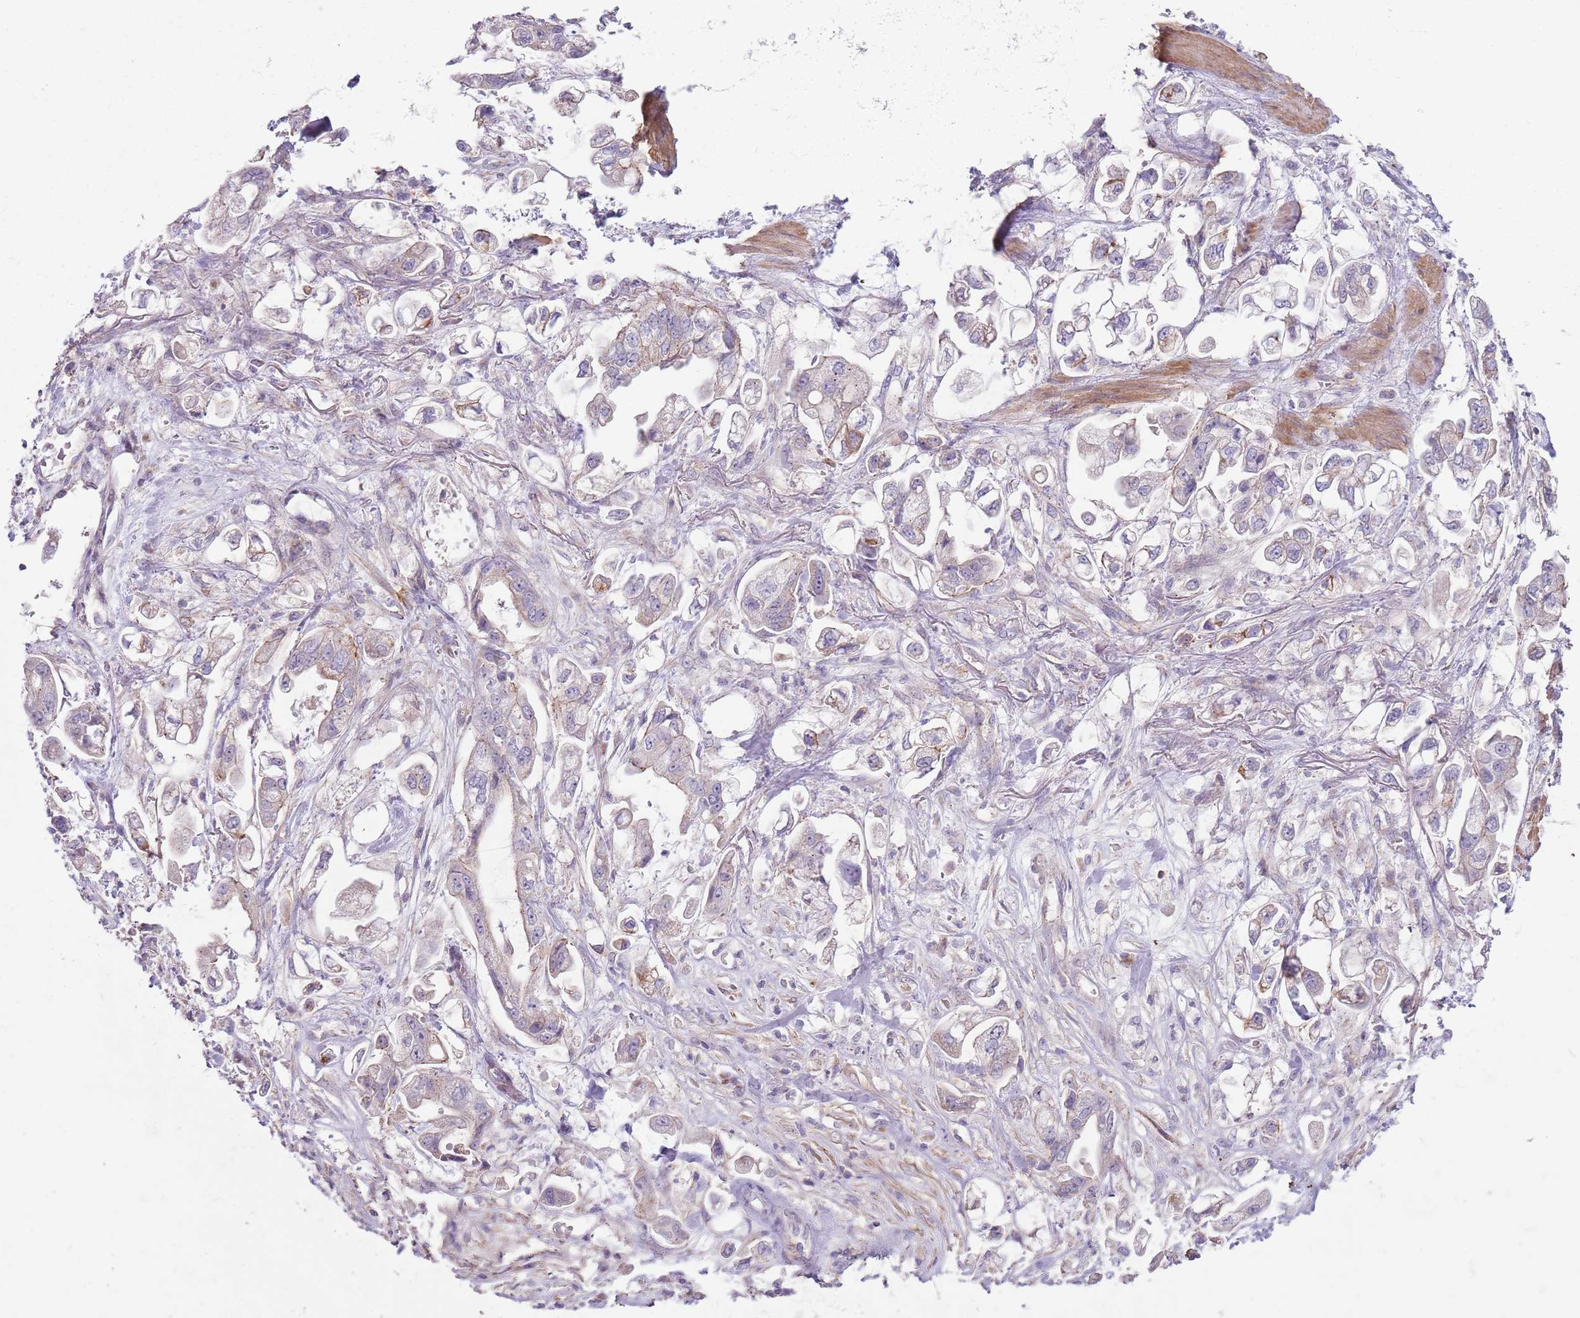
{"staining": {"intensity": "negative", "quantity": "none", "location": "none"}, "tissue": "stomach cancer", "cell_type": "Tumor cells", "image_type": "cancer", "snomed": [{"axis": "morphology", "description": "Adenocarcinoma, NOS"}, {"axis": "topography", "description": "Stomach"}], "caption": "The immunohistochemistry image has no significant positivity in tumor cells of stomach adenocarcinoma tissue.", "gene": "SPATA31D1", "patient": {"sex": "male", "age": 62}}